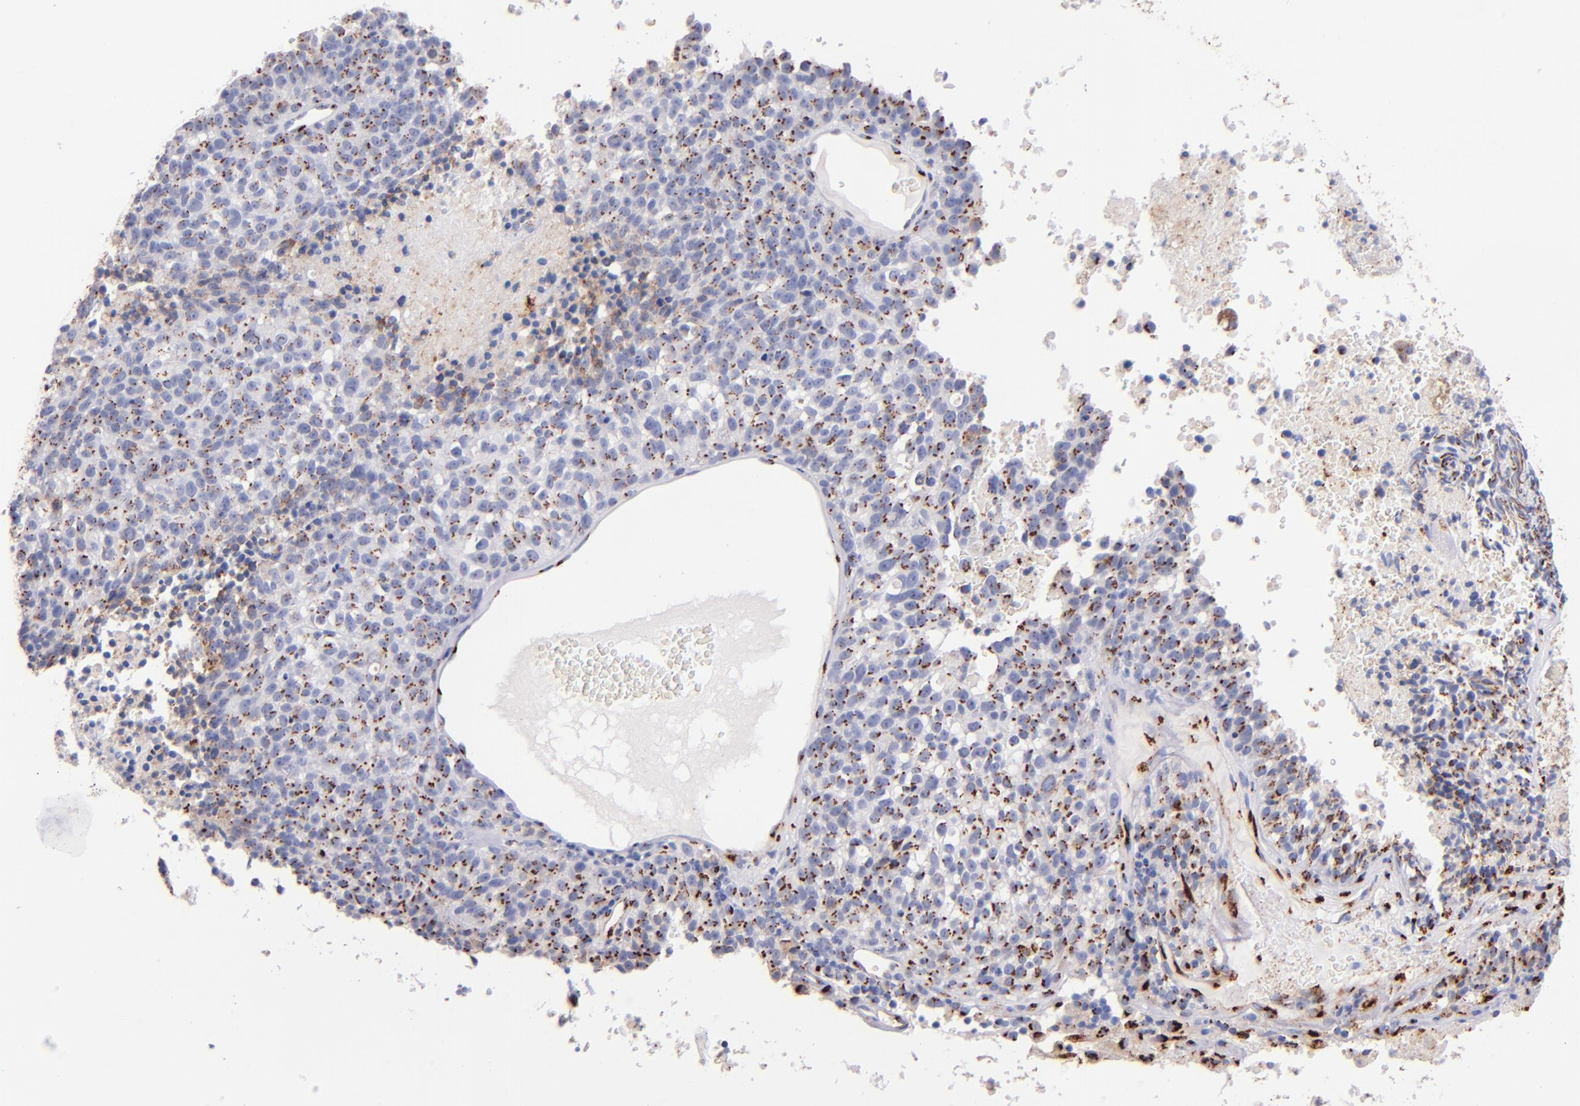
{"staining": {"intensity": "moderate", "quantity": "25%-75%", "location": "cytoplasmic/membranous"}, "tissue": "melanoma", "cell_type": "Tumor cells", "image_type": "cancer", "snomed": [{"axis": "morphology", "description": "Malignant melanoma, Metastatic site"}, {"axis": "topography", "description": "Cerebral cortex"}], "caption": "IHC histopathology image of human melanoma stained for a protein (brown), which demonstrates medium levels of moderate cytoplasmic/membranous expression in approximately 25%-75% of tumor cells.", "gene": "GOLIM4", "patient": {"sex": "female", "age": 52}}